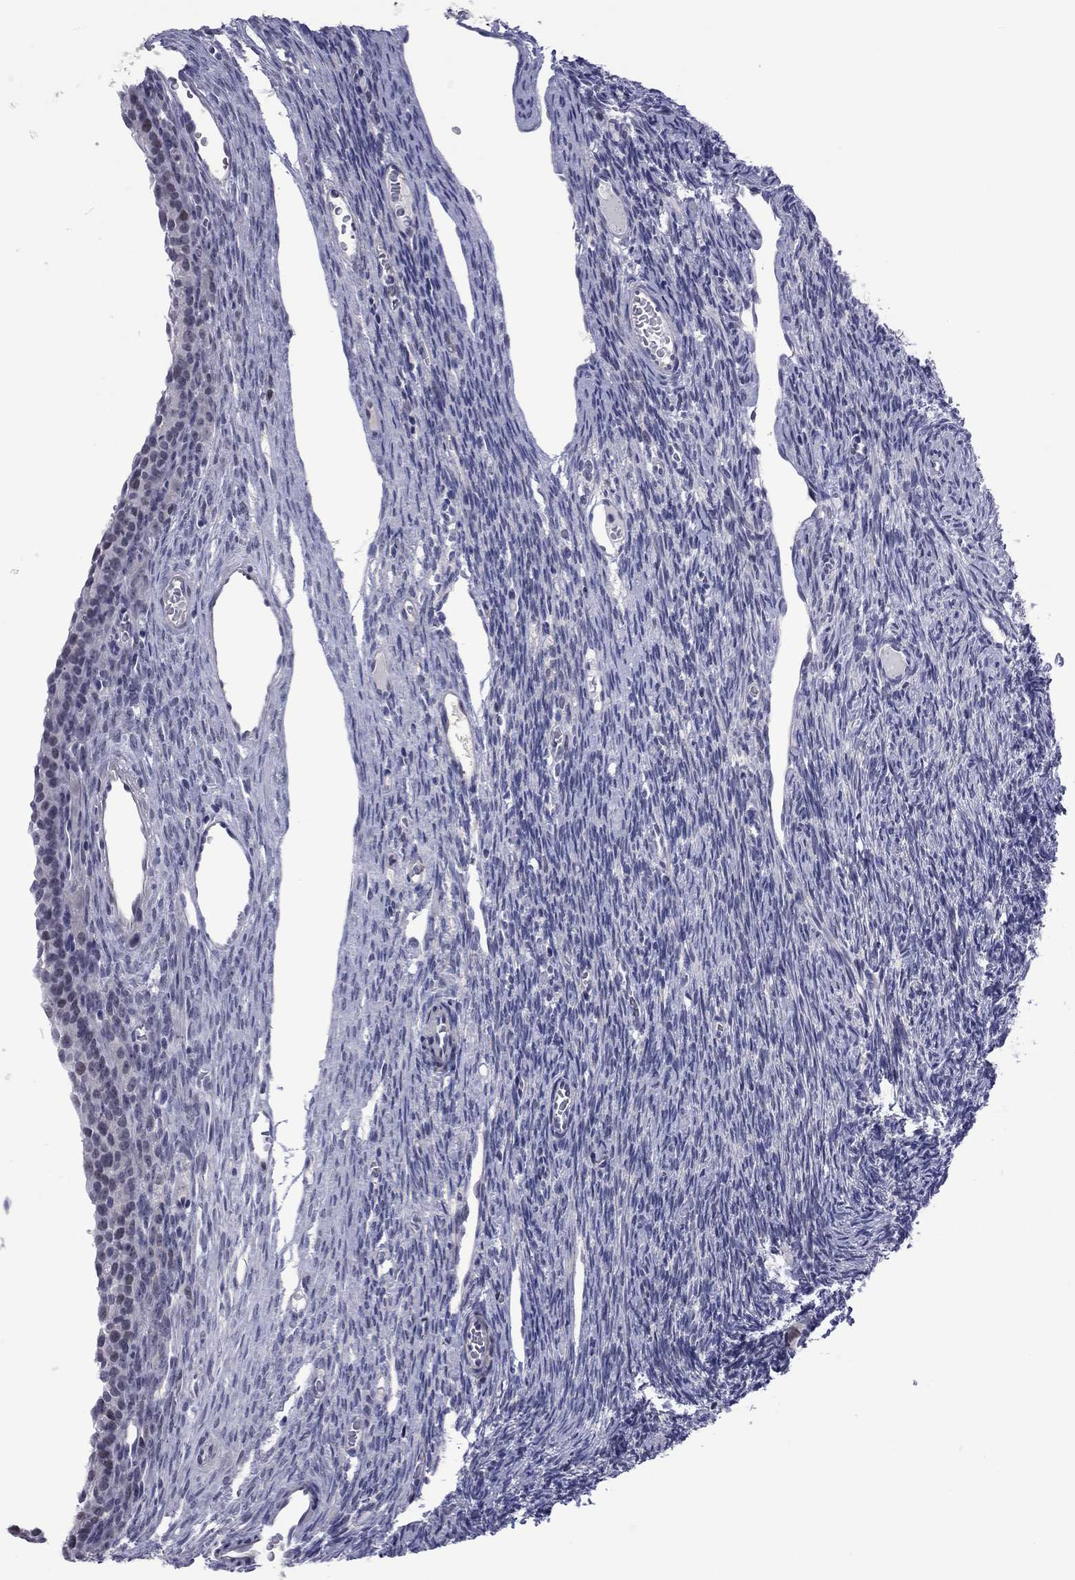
{"staining": {"intensity": "negative", "quantity": "none", "location": "none"}, "tissue": "ovary", "cell_type": "Follicle cells", "image_type": "normal", "snomed": [{"axis": "morphology", "description": "Normal tissue, NOS"}, {"axis": "topography", "description": "Ovary"}], "caption": "A high-resolution micrograph shows immunohistochemistry staining of unremarkable ovary, which displays no significant positivity in follicle cells.", "gene": "POU5F2", "patient": {"sex": "female", "age": 27}}